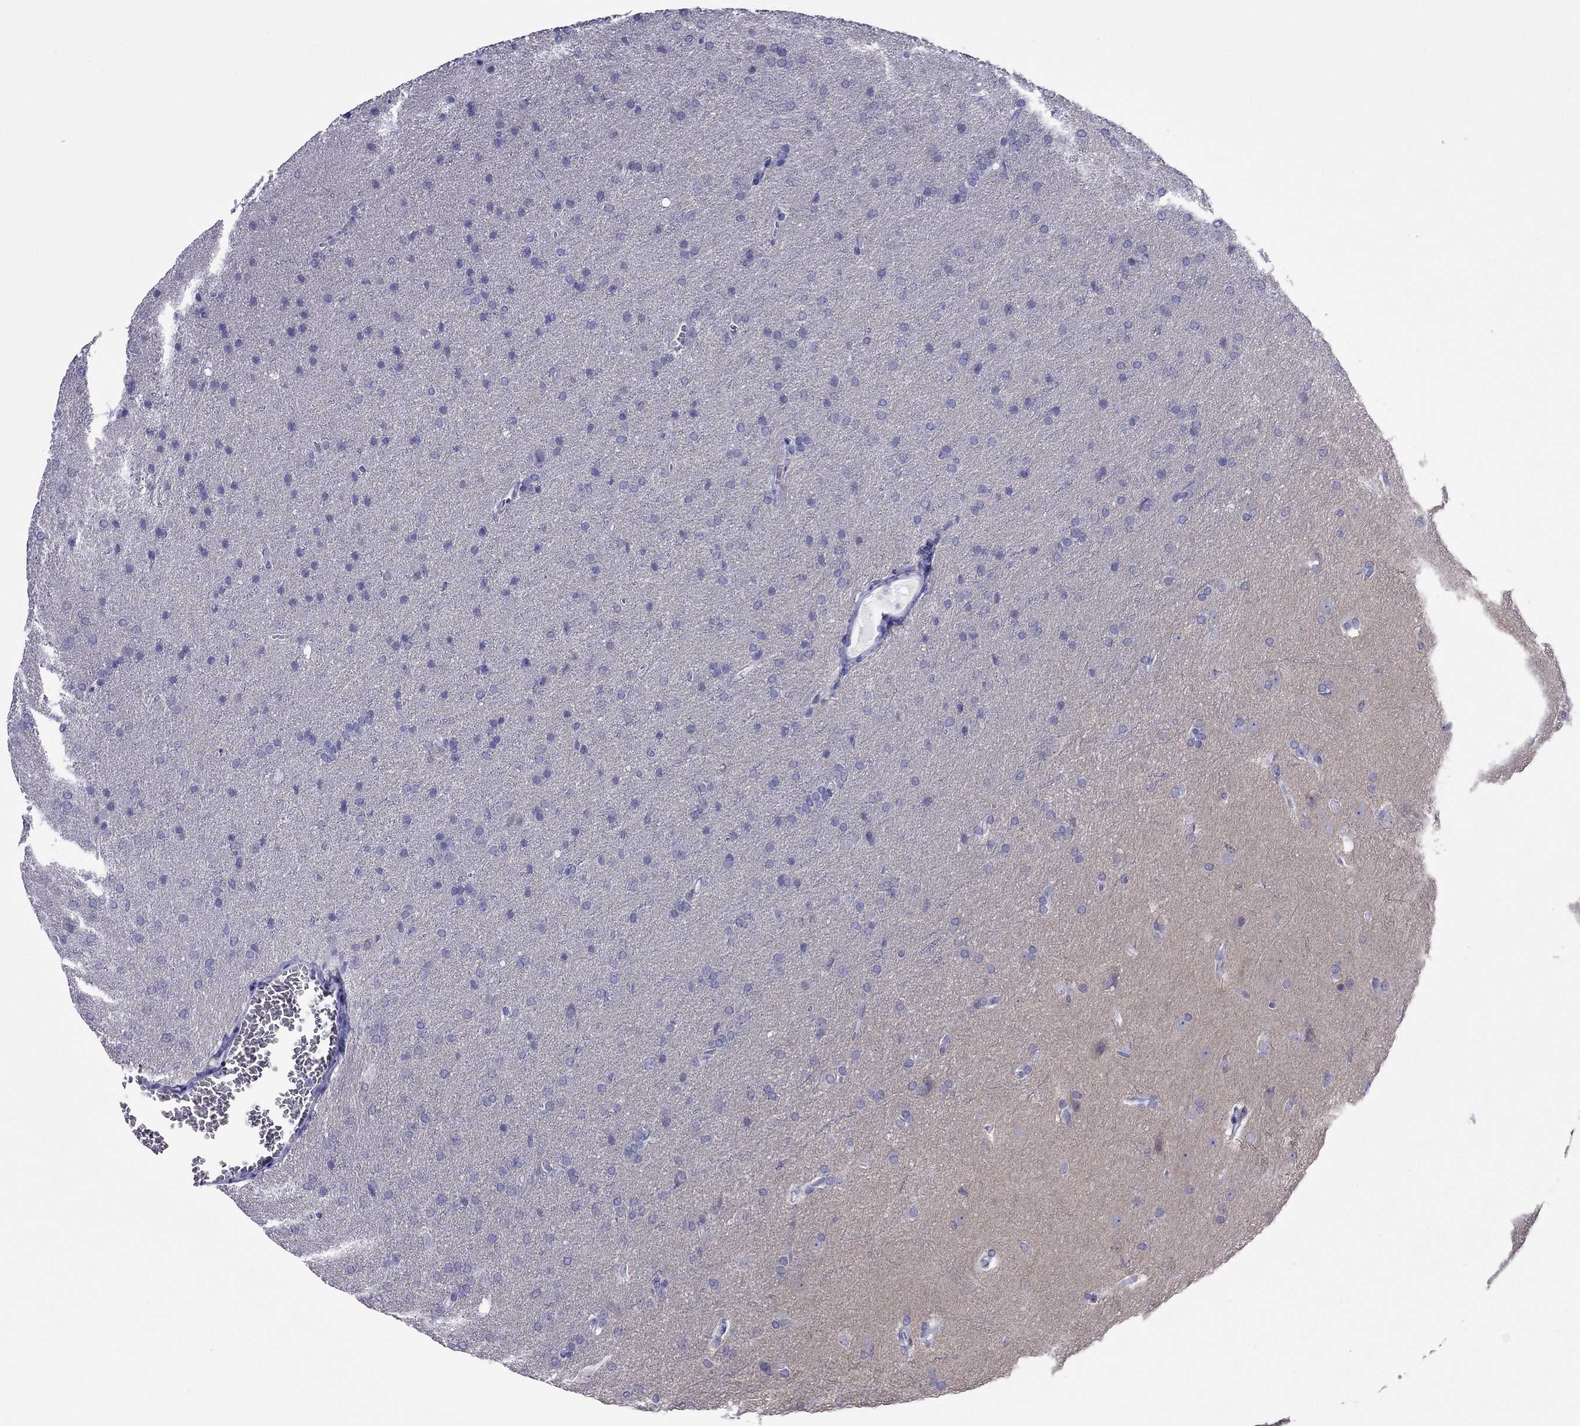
{"staining": {"intensity": "negative", "quantity": "none", "location": "none"}, "tissue": "glioma", "cell_type": "Tumor cells", "image_type": "cancer", "snomed": [{"axis": "morphology", "description": "Glioma, malignant, Low grade"}, {"axis": "topography", "description": "Brain"}], "caption": "DAB immunohistochemical staining of human malignant low-grade glioma reveals no significant staining in tumor cells.", "gene": "PCDHA6", "patient": {"sex": "female", "age": 32}}